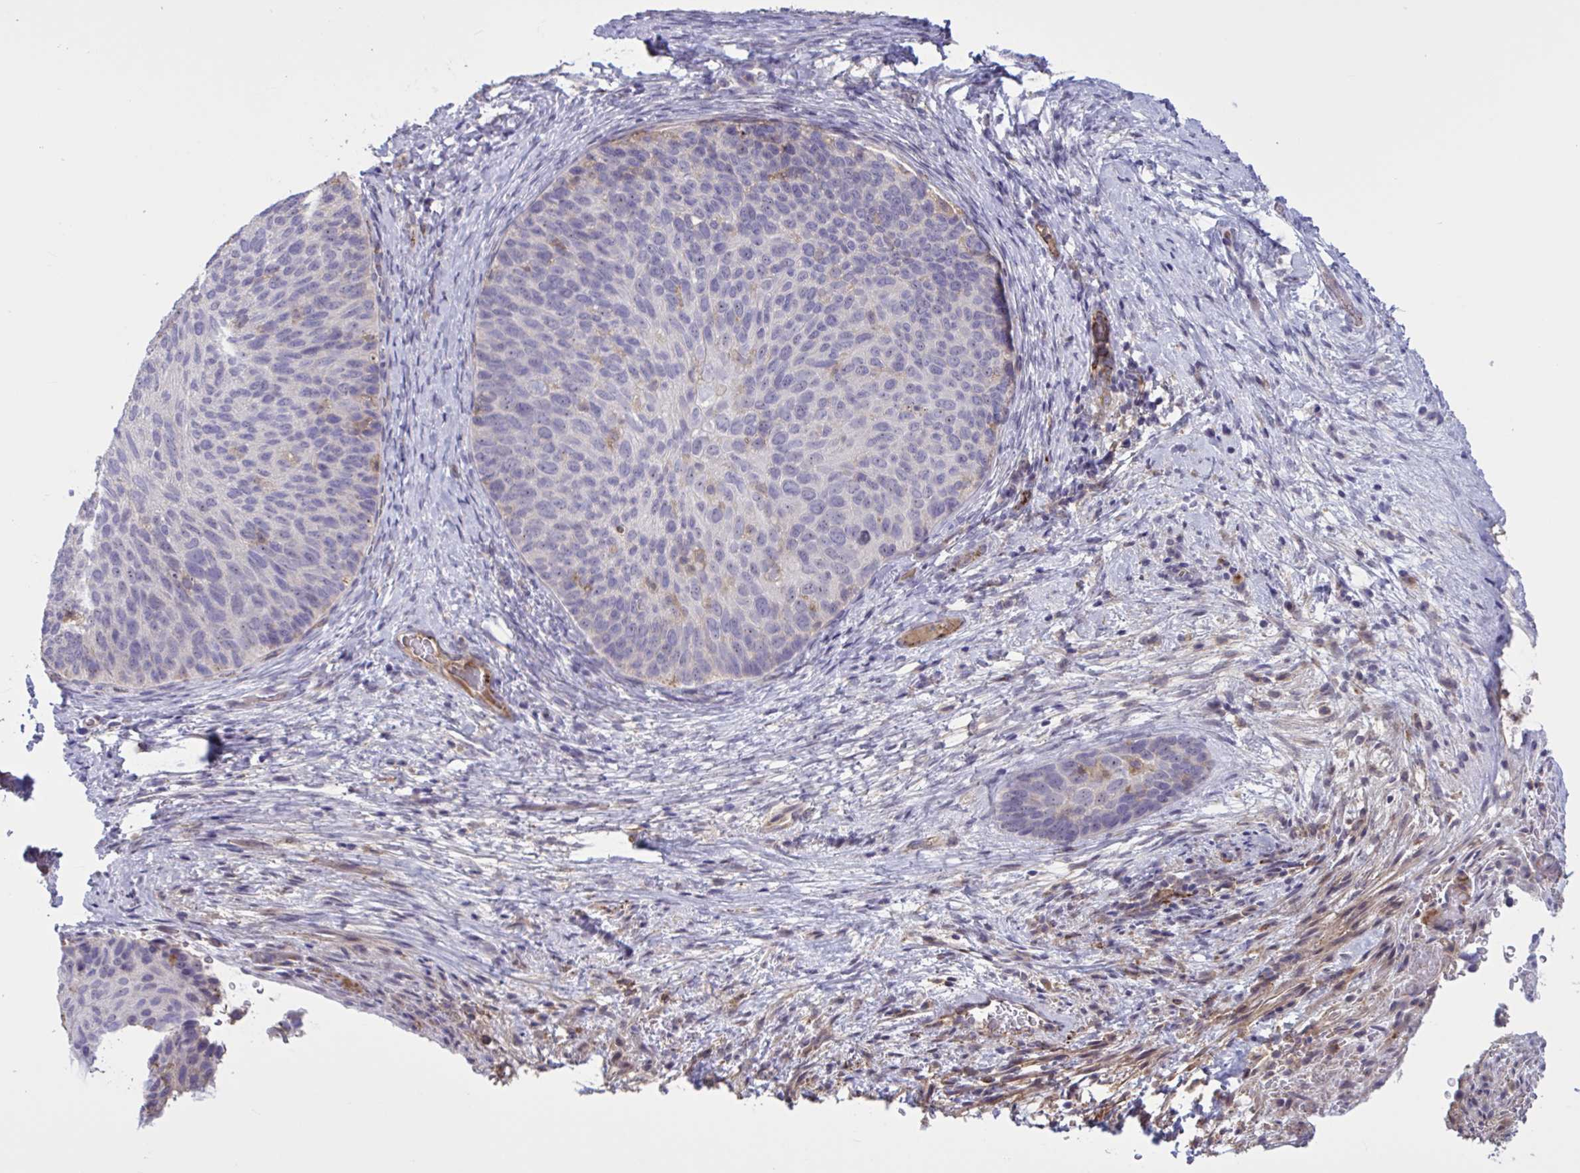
{"staining": {"intensity": "negative", "quantity": "none", "location": "none"}, "tissue": "cervical cancer", "cell_type": "Tumor cells", "image_type": "cancer", "snomed": [{"axis": "morphology", "description": "Squamous cell carcinoma, NOS"}, {"axis": "topography", "description": "Cervix"}], "caption": "IHC histopathology image of neoplastic tissue: human cervical squamous cell carcinoma stained with DAB (3,3'-diaminobenzidine) displays no significant protein staining in tumor cells.", "gene": "CD101", "patient": {"sex": "female", "age": 80}}